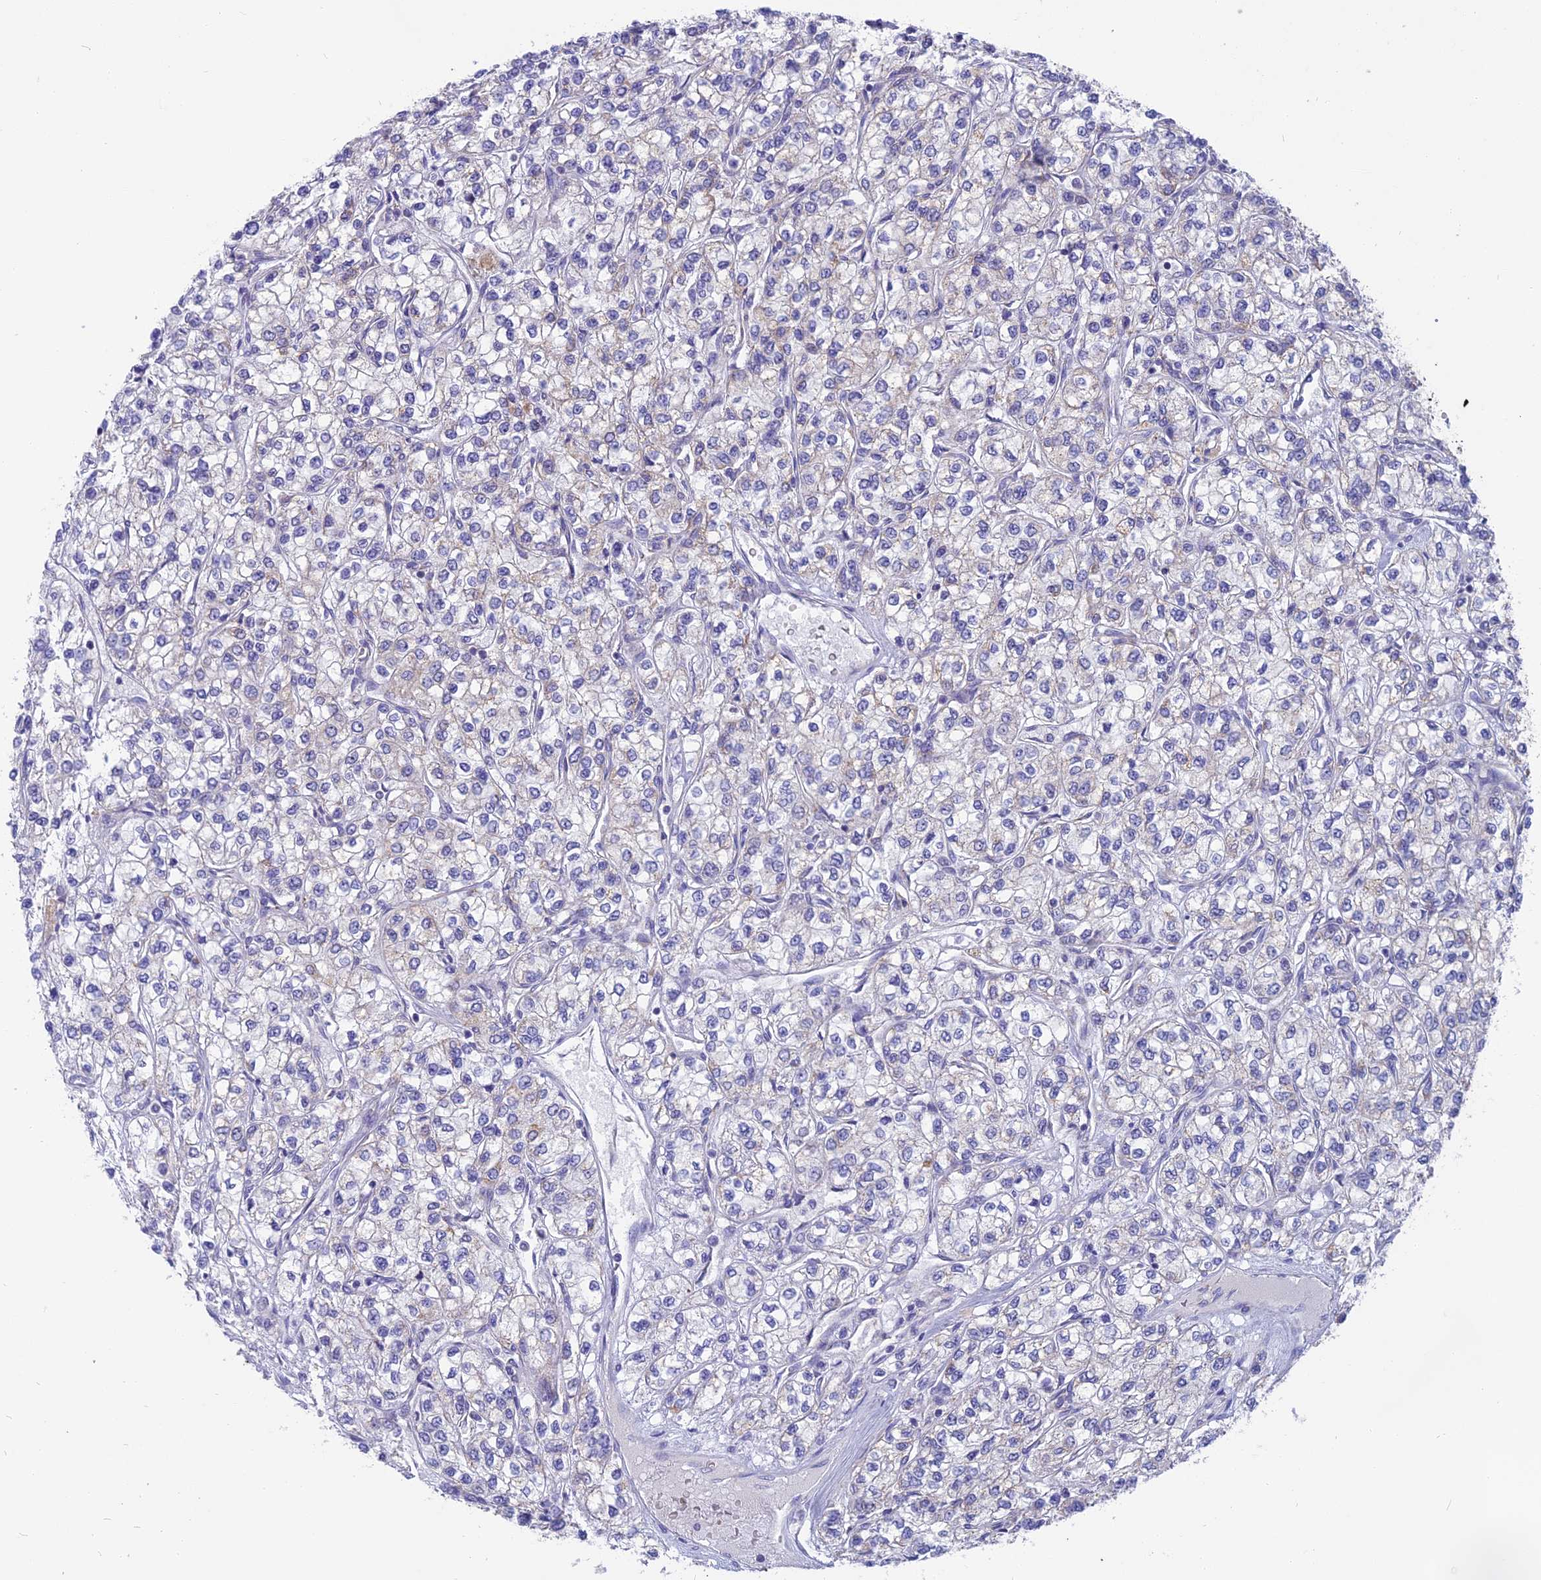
{"staining": {"intensity": "negative", "quantity": "none", "location": "none"}, "tissue": "renal cancer", "cell_type": "Tumor cells", "image_type": "cancer", "snomed": [{"axis": "morphology", "description": "Adenocarcinoma, NOS"}, {"axis": "topography", "description": "Kidney"}], "caption": "Tumor cells are negative for protein expression in human renal cancer (adenocarcinoma).", "gene": "DTWD1", "patient": {"sex": "male", "age": 80}}